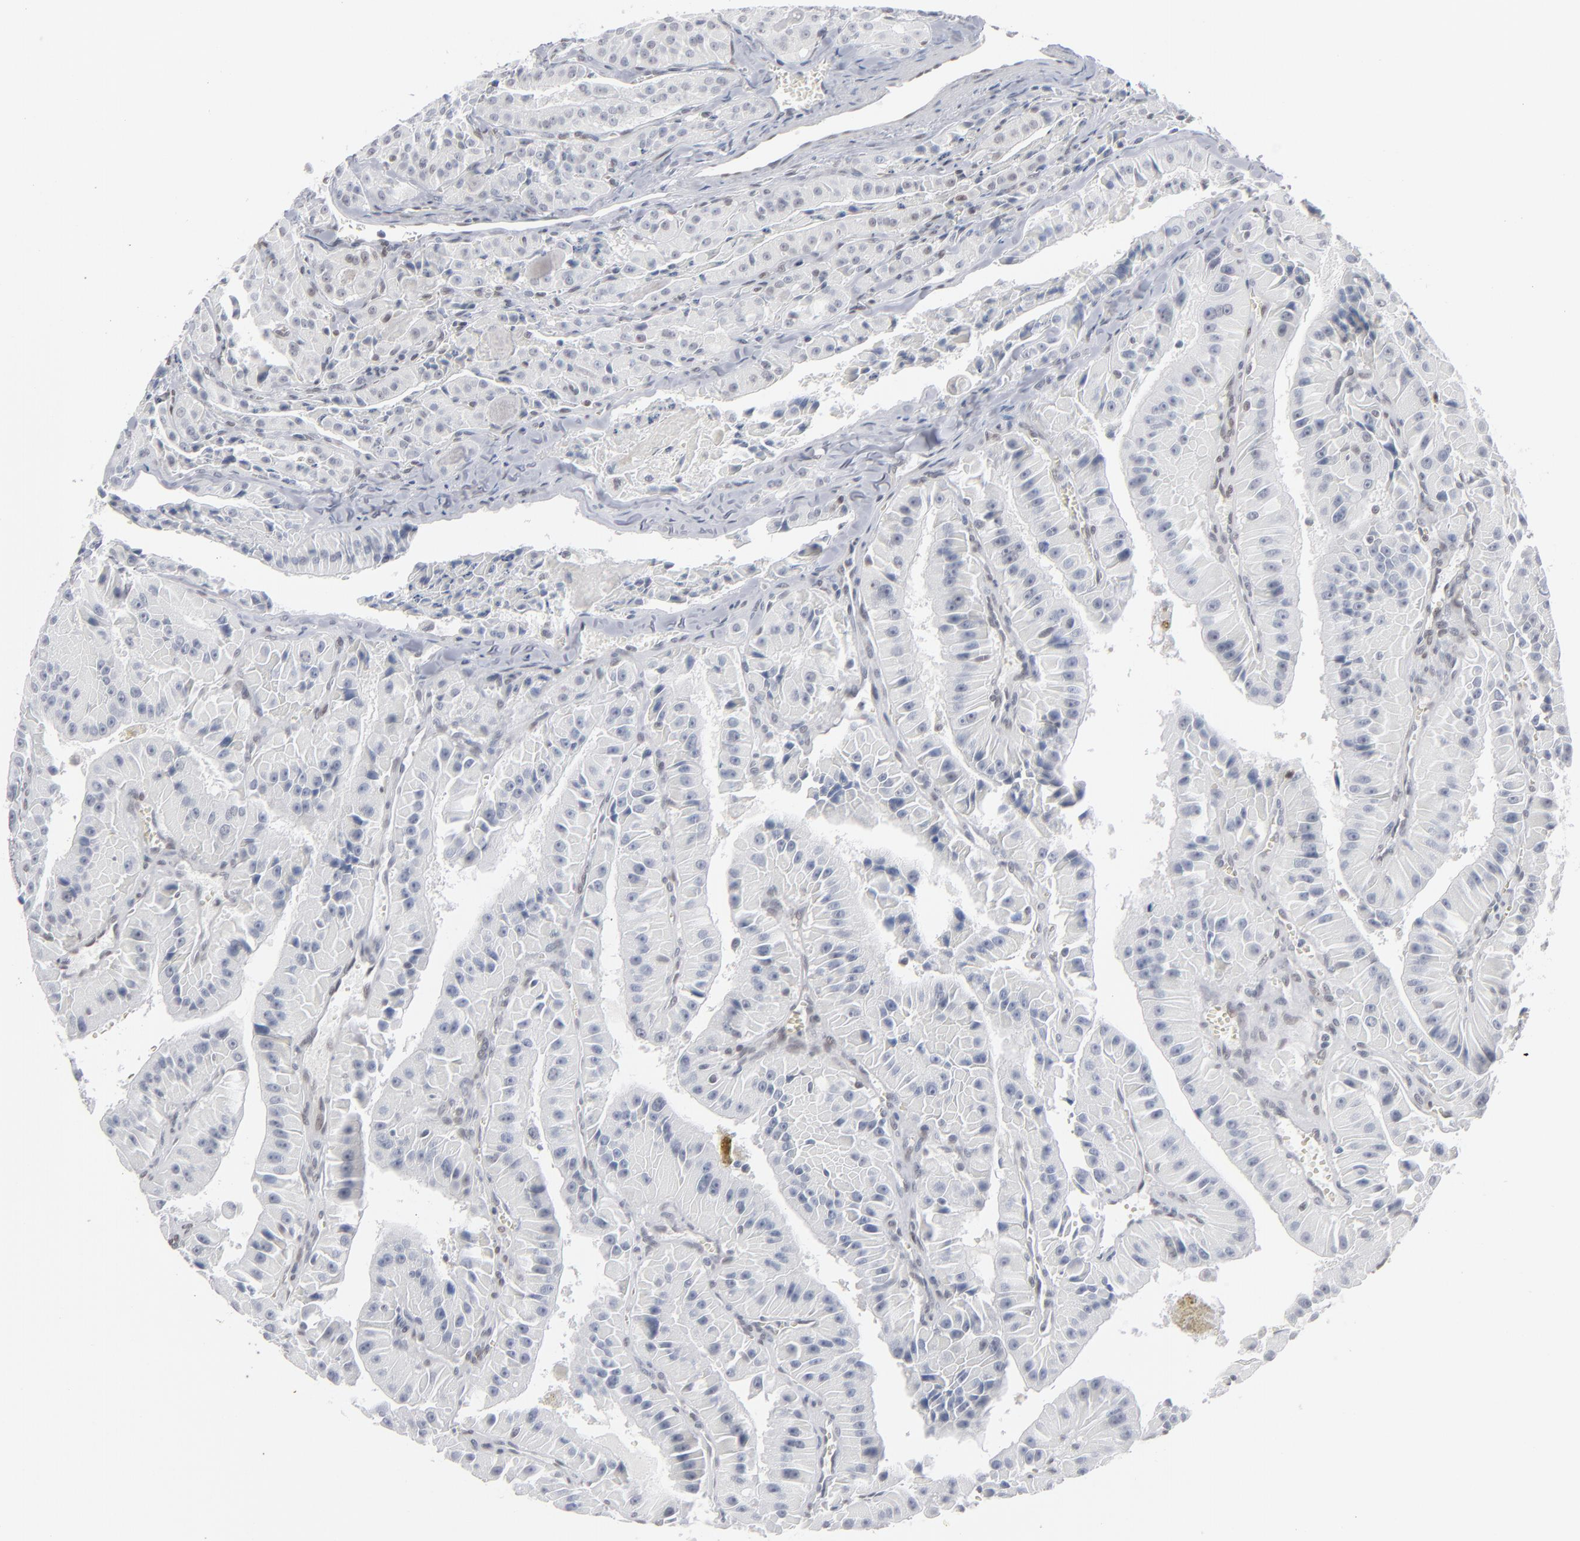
{"staining": {"intensity": "negative", "quantity": "none", "location": "none"}, "tissue": "thyroid cancer", "cell_type": "Tumor cells", "image_type": "cancer", "snomed": [{"axis": "morphology", "description": "Carcinoma, NOS"}, {"axis": "topography", "description": "Thyroid gland"}], "caption": "Carcinoma (thyroid) stained for a protein using IHC exhibits no positivity tumor cells.", "gene": "IRF9", "patient": {"sex": "male", "age": 76}}